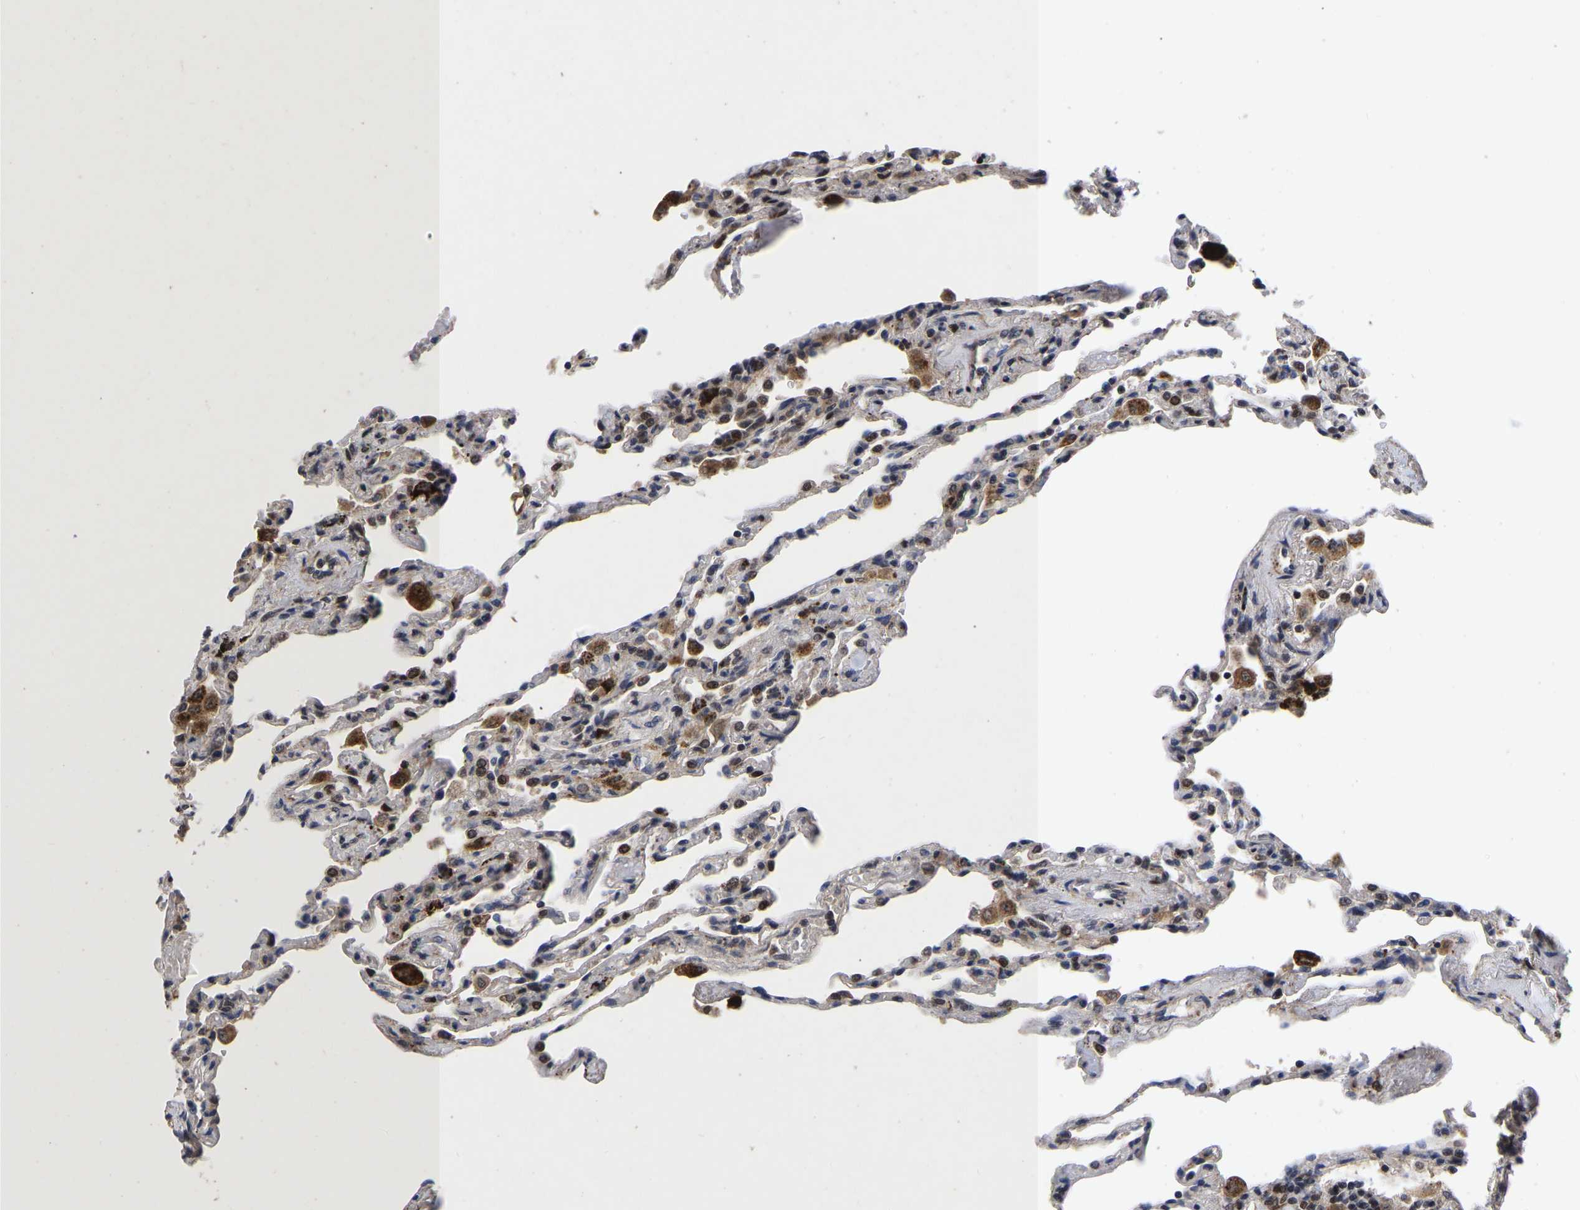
{"staining": {"intensity": "strong", "quantity": ">75%", "location": "nuclear"}, "tissue": "lung", "cell_type": "Alveolar cells", "image_type": "normal", "snomed": [{"axis": "morphology", "description": "Normal tissue, NOS"}, {"axis": "topography", "description": "Lung"}], "caption": "Approximately >75% of alveolar cells in unremarkable lung reveal strong nuclear protein expression as visualized by brown immunohistochemical staining.", "gene": "JUNB", "patient": {"sex": "male", "age": 59}}